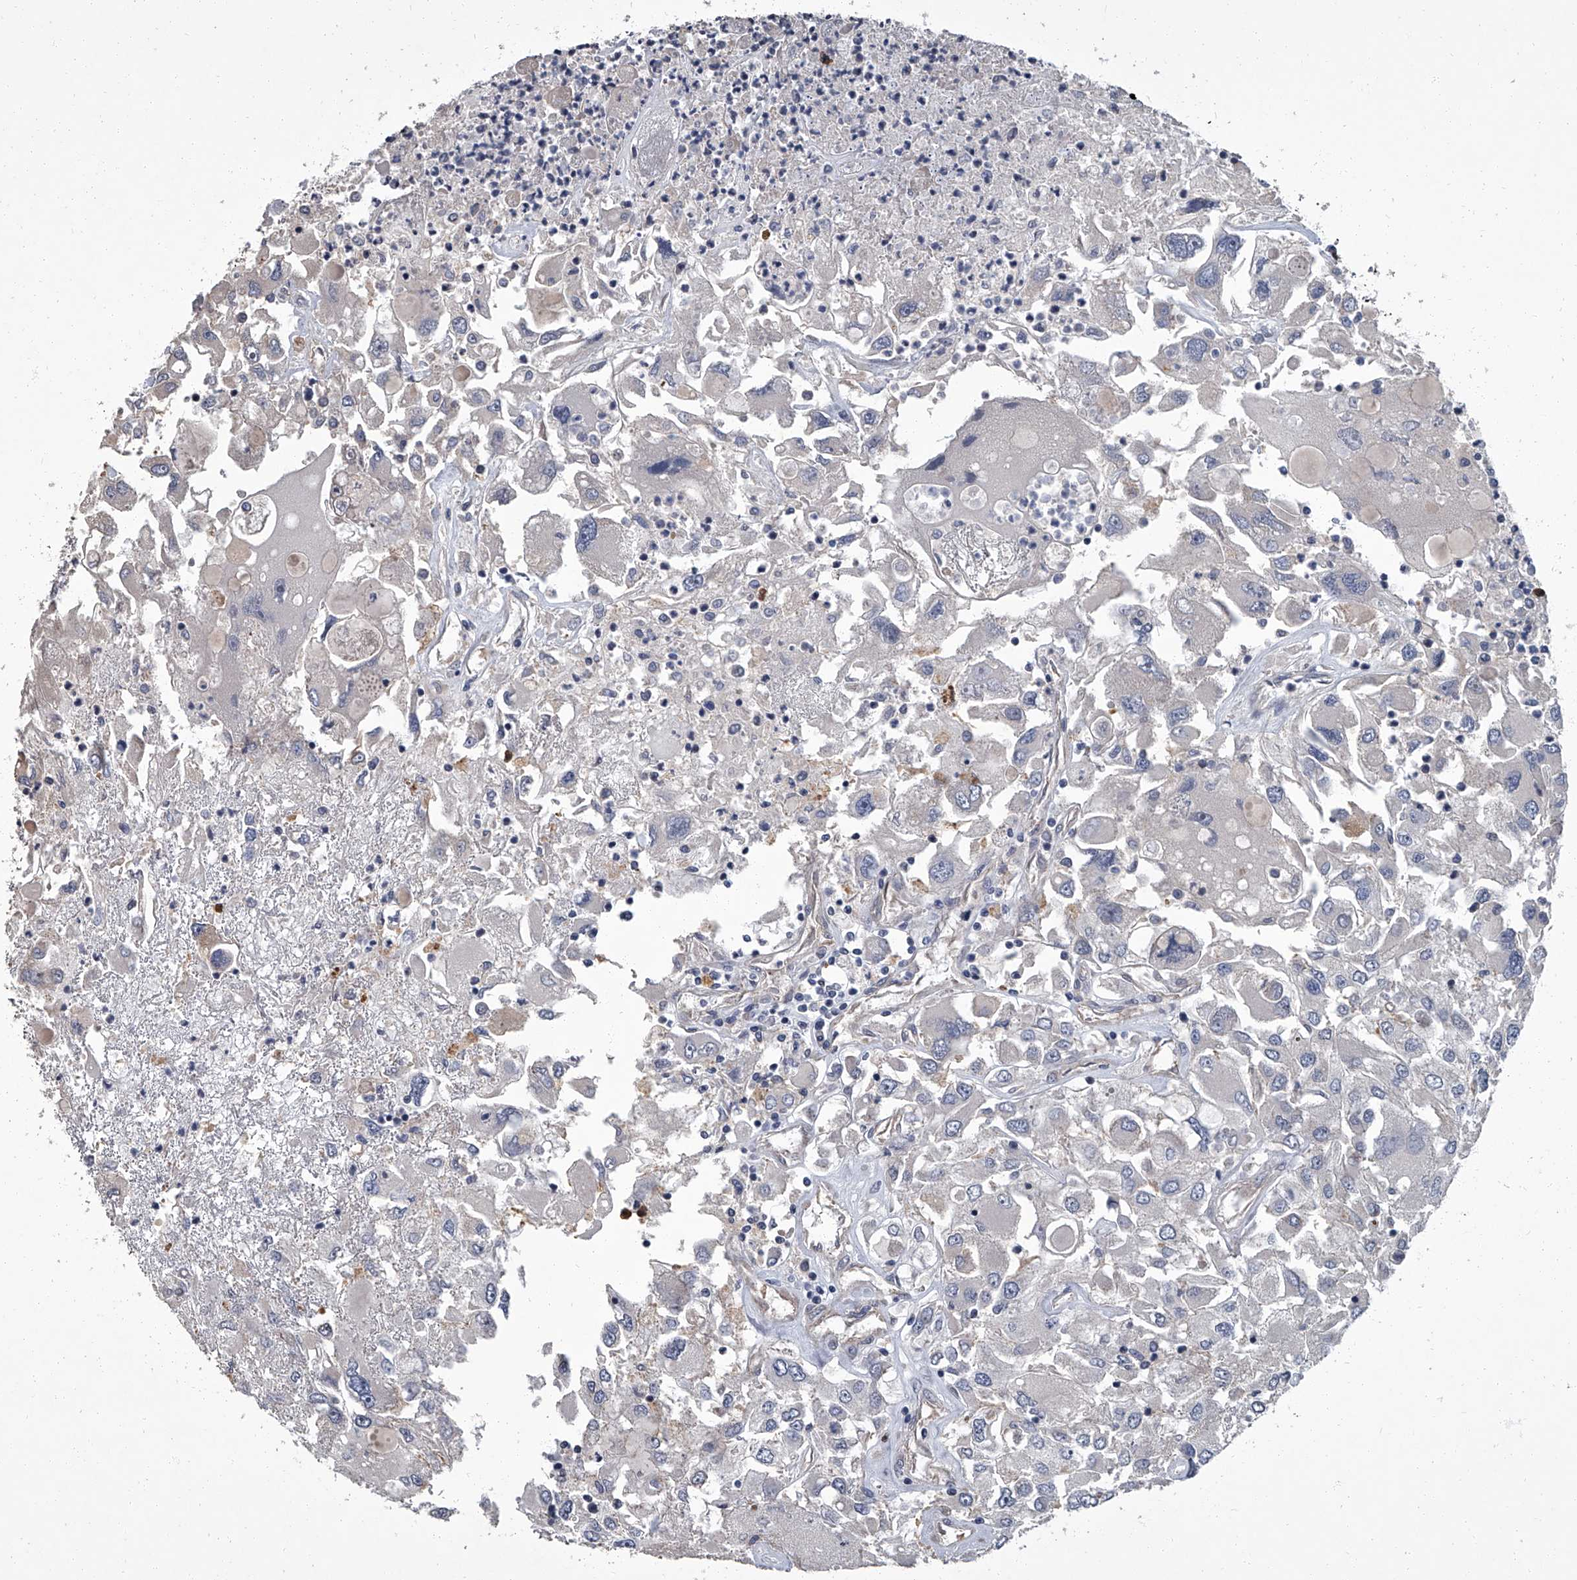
{"staining": {"intensity": "negative", "quantity": "none", "location": "none"}, "tissue": "renal cancer", "cell_type": "Tumor cells", "image_type": "cancer", "snomed": [{"axis": "morphology", "description": "Adenocarcinoma, NOS"}, {"axis": "topography", "description": "Kidney"}], "caption": "Immunohistochemical staining of renal cancer (adenocarcinoma) displays no significant positivity in tumor cells.", "gene": "SIRT4", "patient": {"sex": "female", "age": 52}}